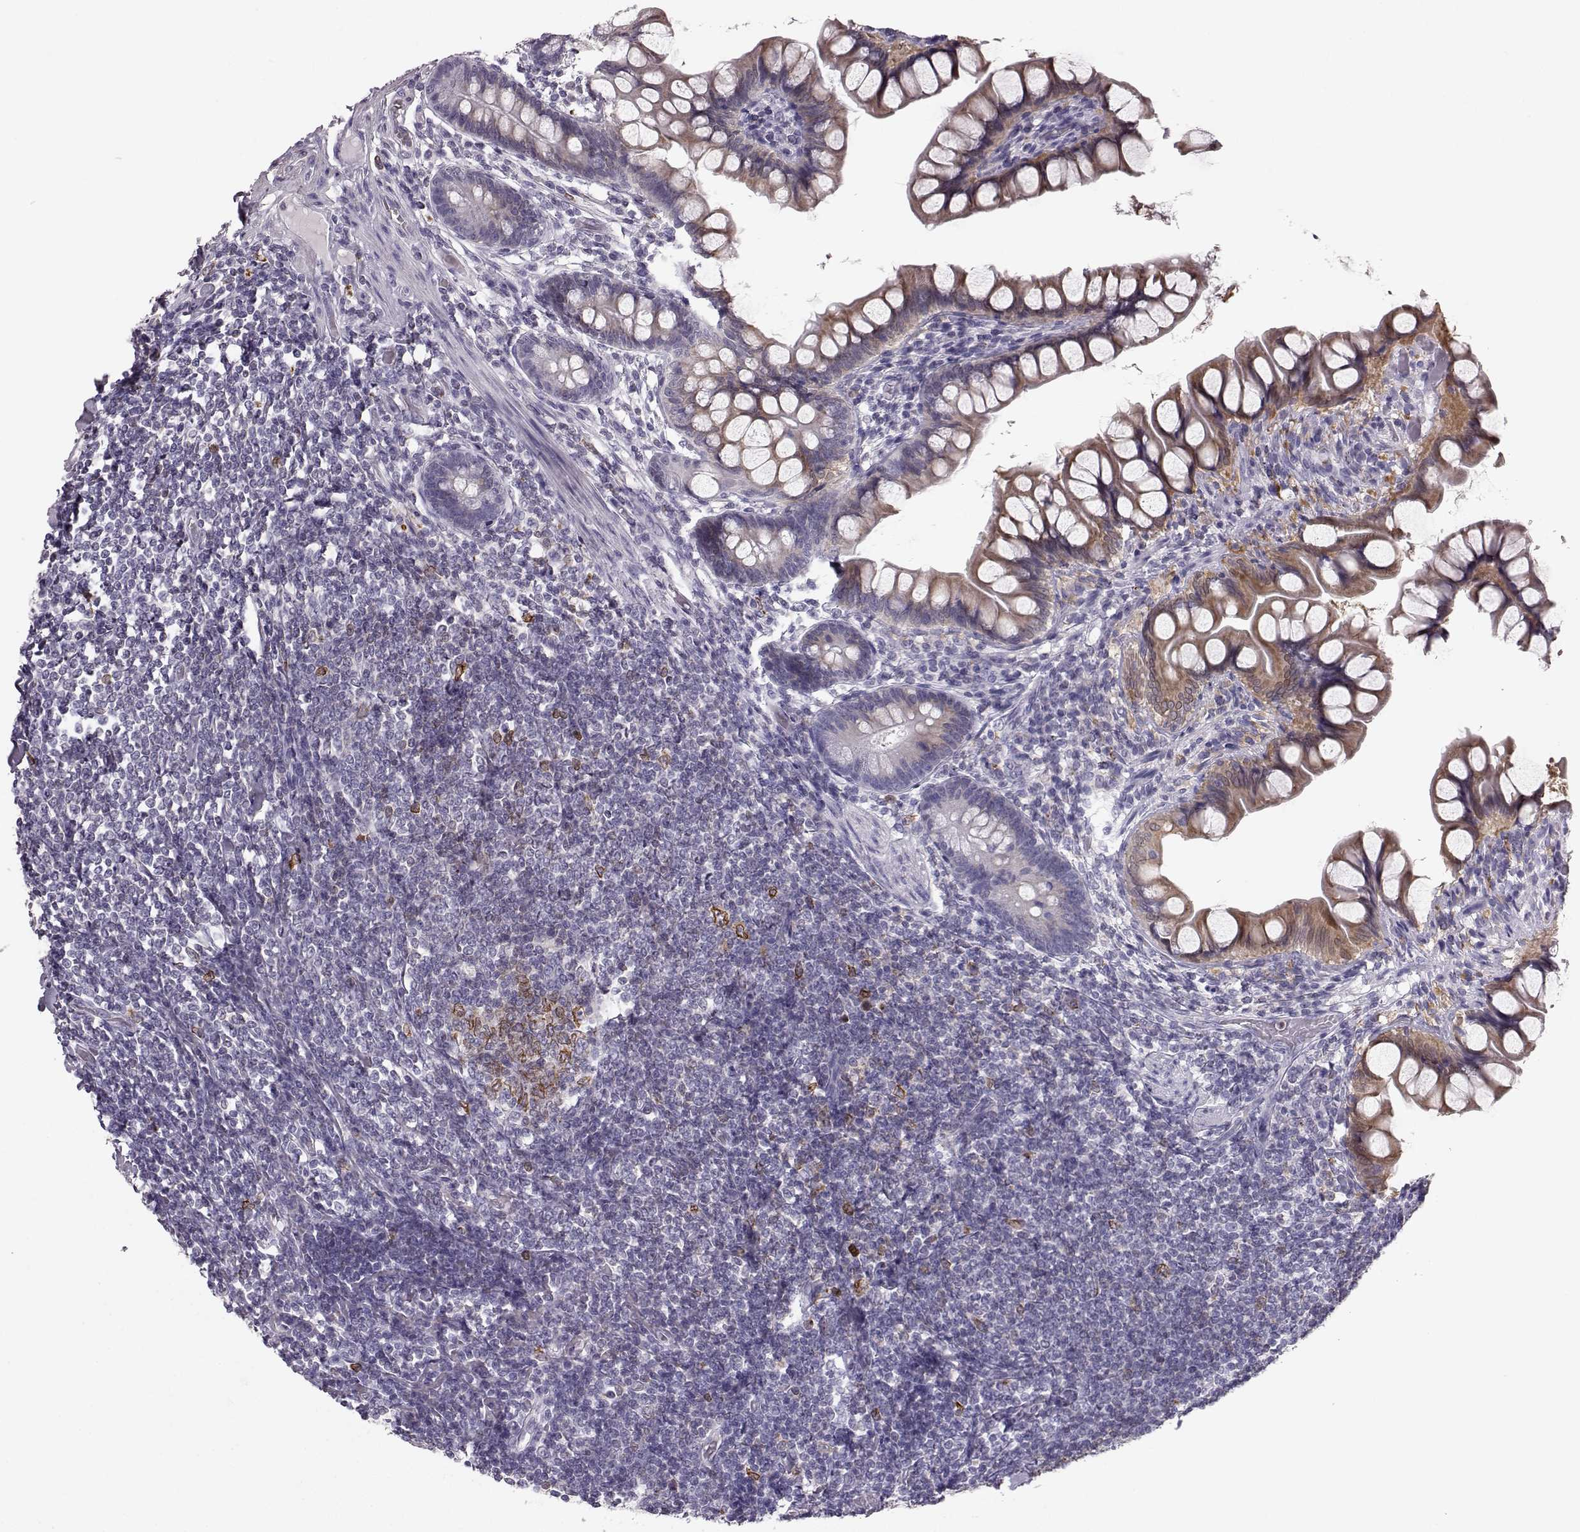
{"staining": {"intensity": "moderate", "quantity": "25%-75%", "location": "cytoplasmic/membranous"}, "tissue": "small intestine", "cell_type": "Glandular cells", "image_type": "normal", "snomed": [{"axis": "morphology", "description": "Normal tissue, NOS"}, {"axis": "topography", "description": "Small intestine"}], "caption": "Immunohistochemistry (IHC) histopathology image of benign small intestine stained for a protein (brown), which displays medium levels of moderate cytoplasmic/membranous staining in about 25%-75% of glandular cells.", "gene": "ELOVL5", "patient": {"sex": "male", "age": 70}}